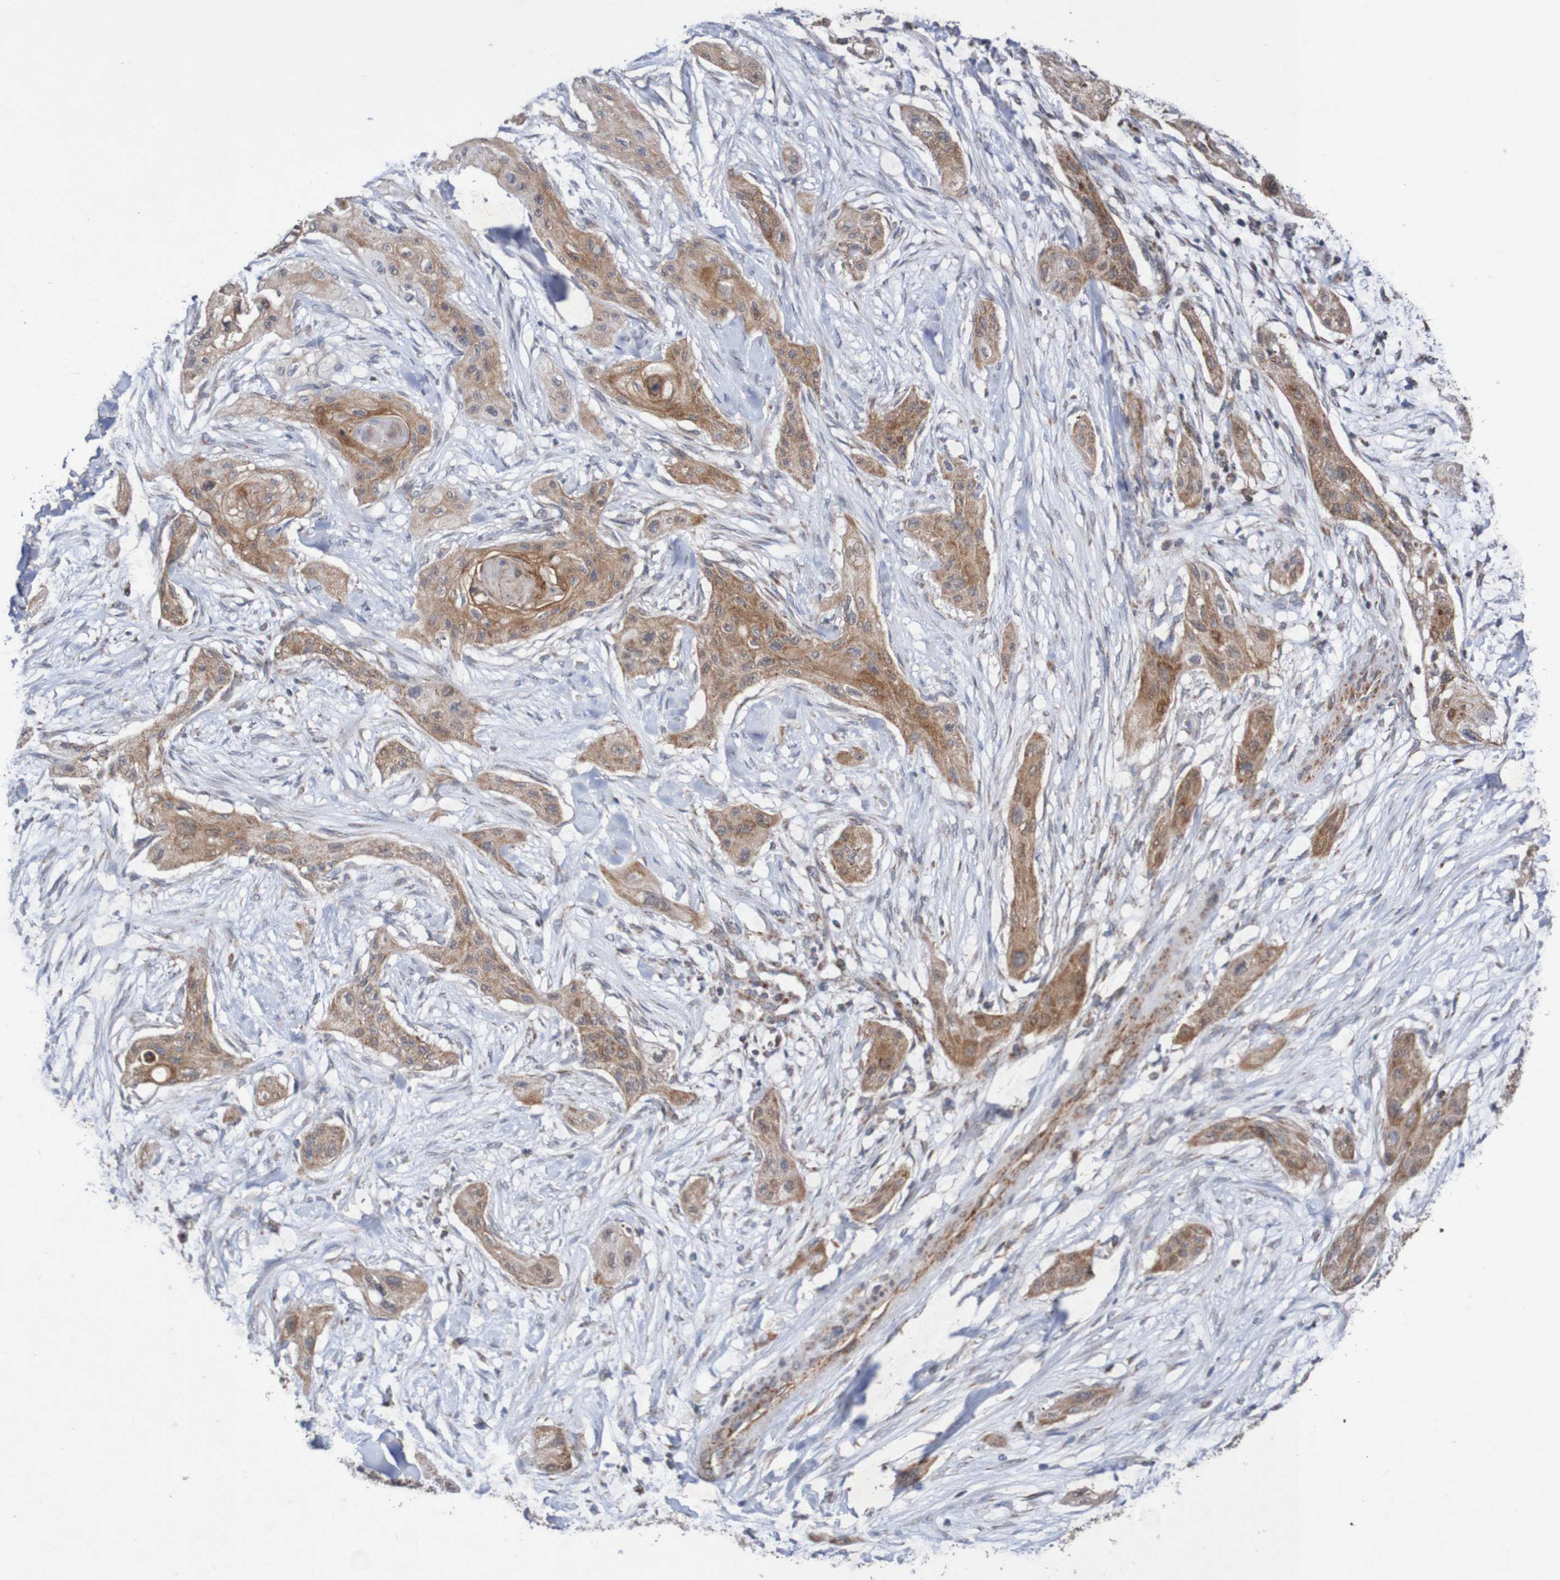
{"staining": {"intensity": "moderate", "quantity": ">75%", "location": "cytoplasmic/membranous"}, "tissue": "lung cancer", "cell_type": "Tumor cells", "image_type": "cancer", "snomed": [{"axis": "morphology", "description": "Squamous cell carcinoma, NOS"}, {"axis": "topography", "description": "Lung"}], "caption": "IHC image of human lung cancer stained for a protein (brown), which reveals medium levels of moderate cytoplasmic/membranous staining in approximately >75% of tumor cells.", "gene": "DVL1", "patient": {"sex": "female", "age": 47}}